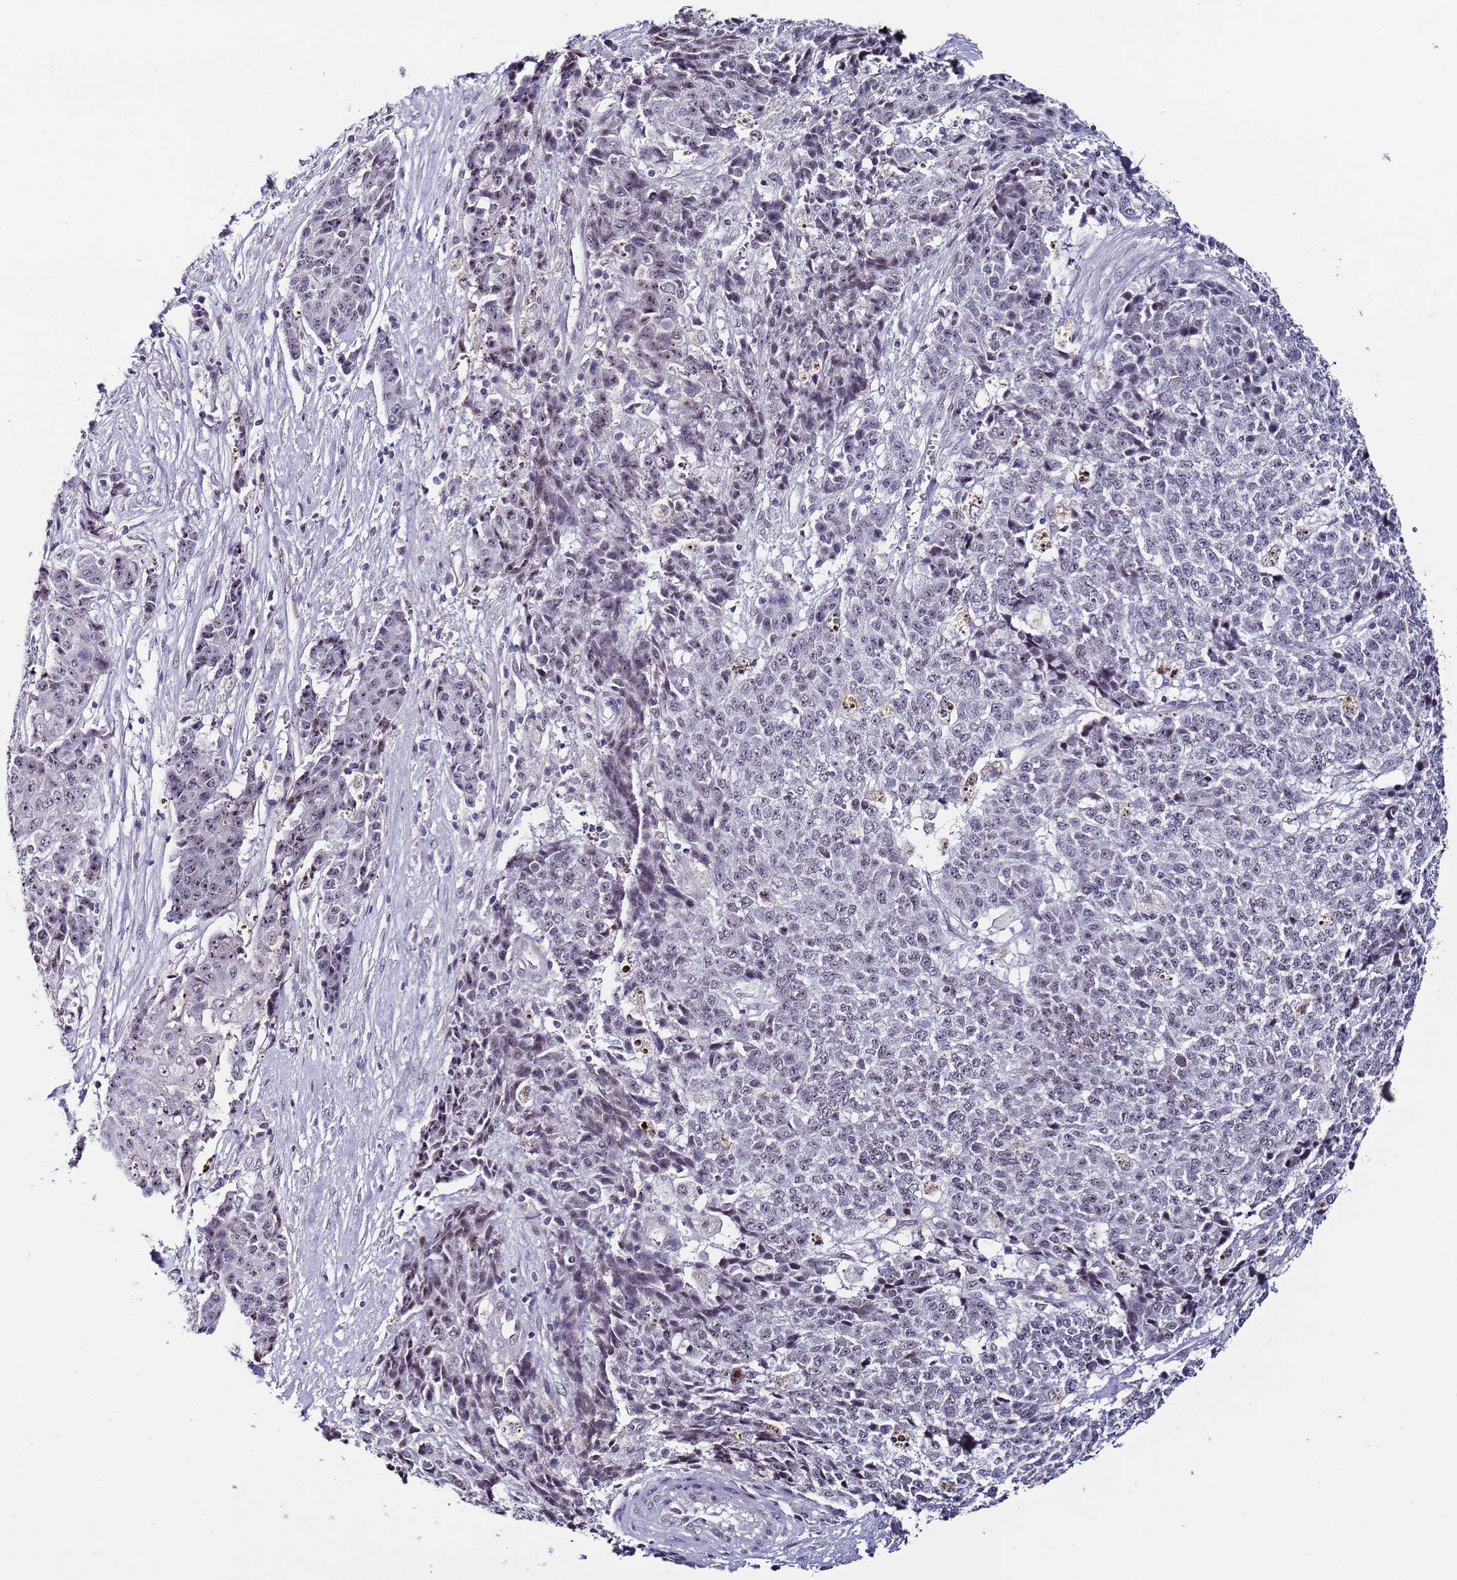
{"staining": {"intensity": "negative", "quantity": "none", "location": "none"}, "tissue": "ovarian cancer", "cell_type": "Tumor cells", "image_type": "cancer", "snomed": [{"axis": "morphology", "description": "Carcinoma, endometroid"}, {"axis": "topography", "description": "Ovary"}], "caption": "There is no significant expression in tumor cells of ovarian endometroid carcinoma.", "gene": "PSMA7", "patient": {"sex": "female", "age": 42}}